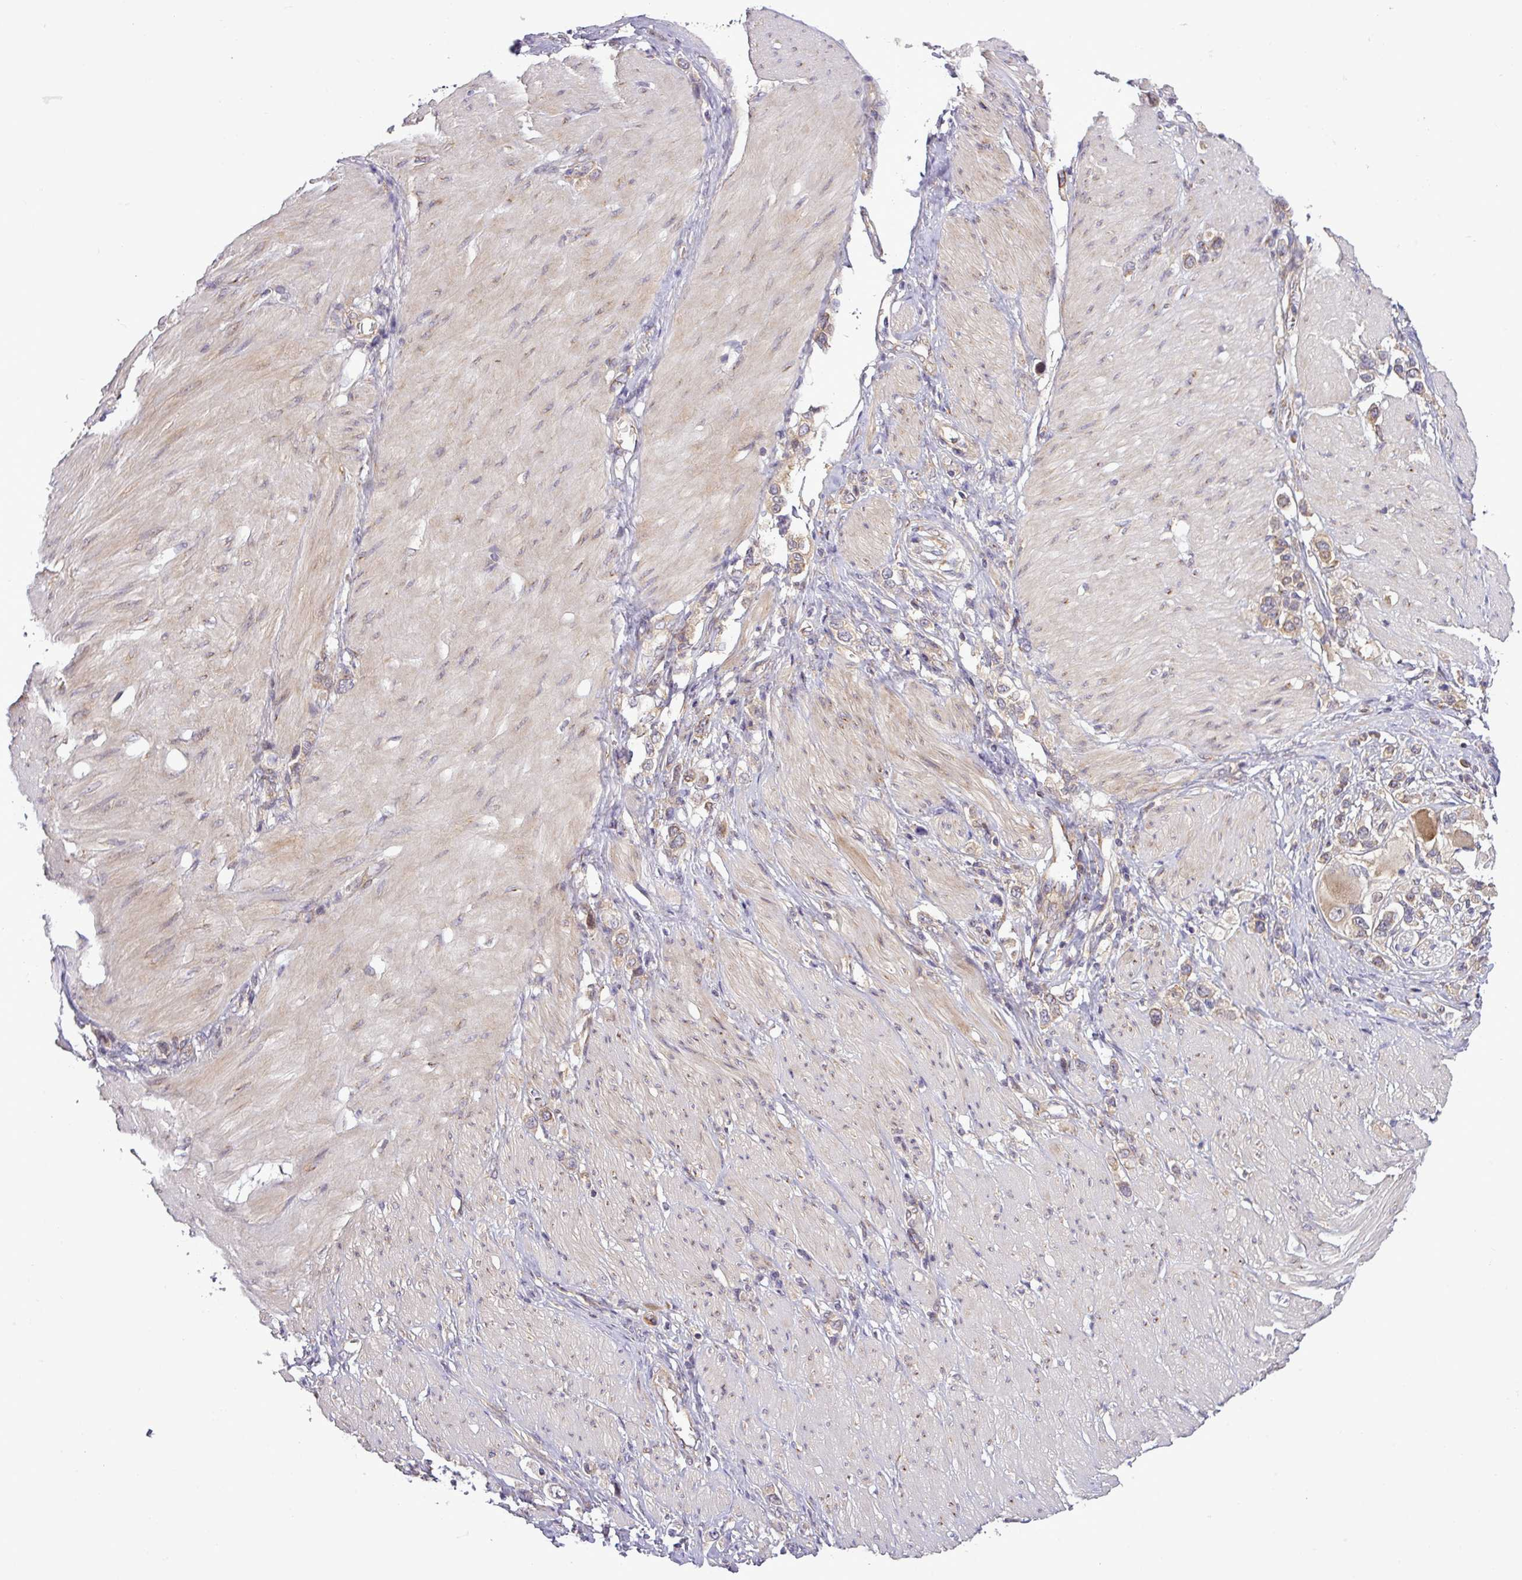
{"staining": {"intensity": "weak", "quantity": "<25%", "location": "cytoplasmic/membranous"}, "tissue": "stomach cancer", "cell_type": "Tumor cells", "image_type": "cancer", "snomed": [{"axis": "morphology", "description": "Normal tissue, NOS"}, {"axis": "morphology", "description": "Adenocarcinoma, NOS"}, {"axis": "topography", "description": "Stomach, upper"}, {"axis": "topography", "description": "Stomach"}], "caption": "Tumor cells are negative for brown protein staining in stomach cancer (adenocarcinoma).", "gene": "FAM222B", "patient": {"sex": "female", "age": 65}}